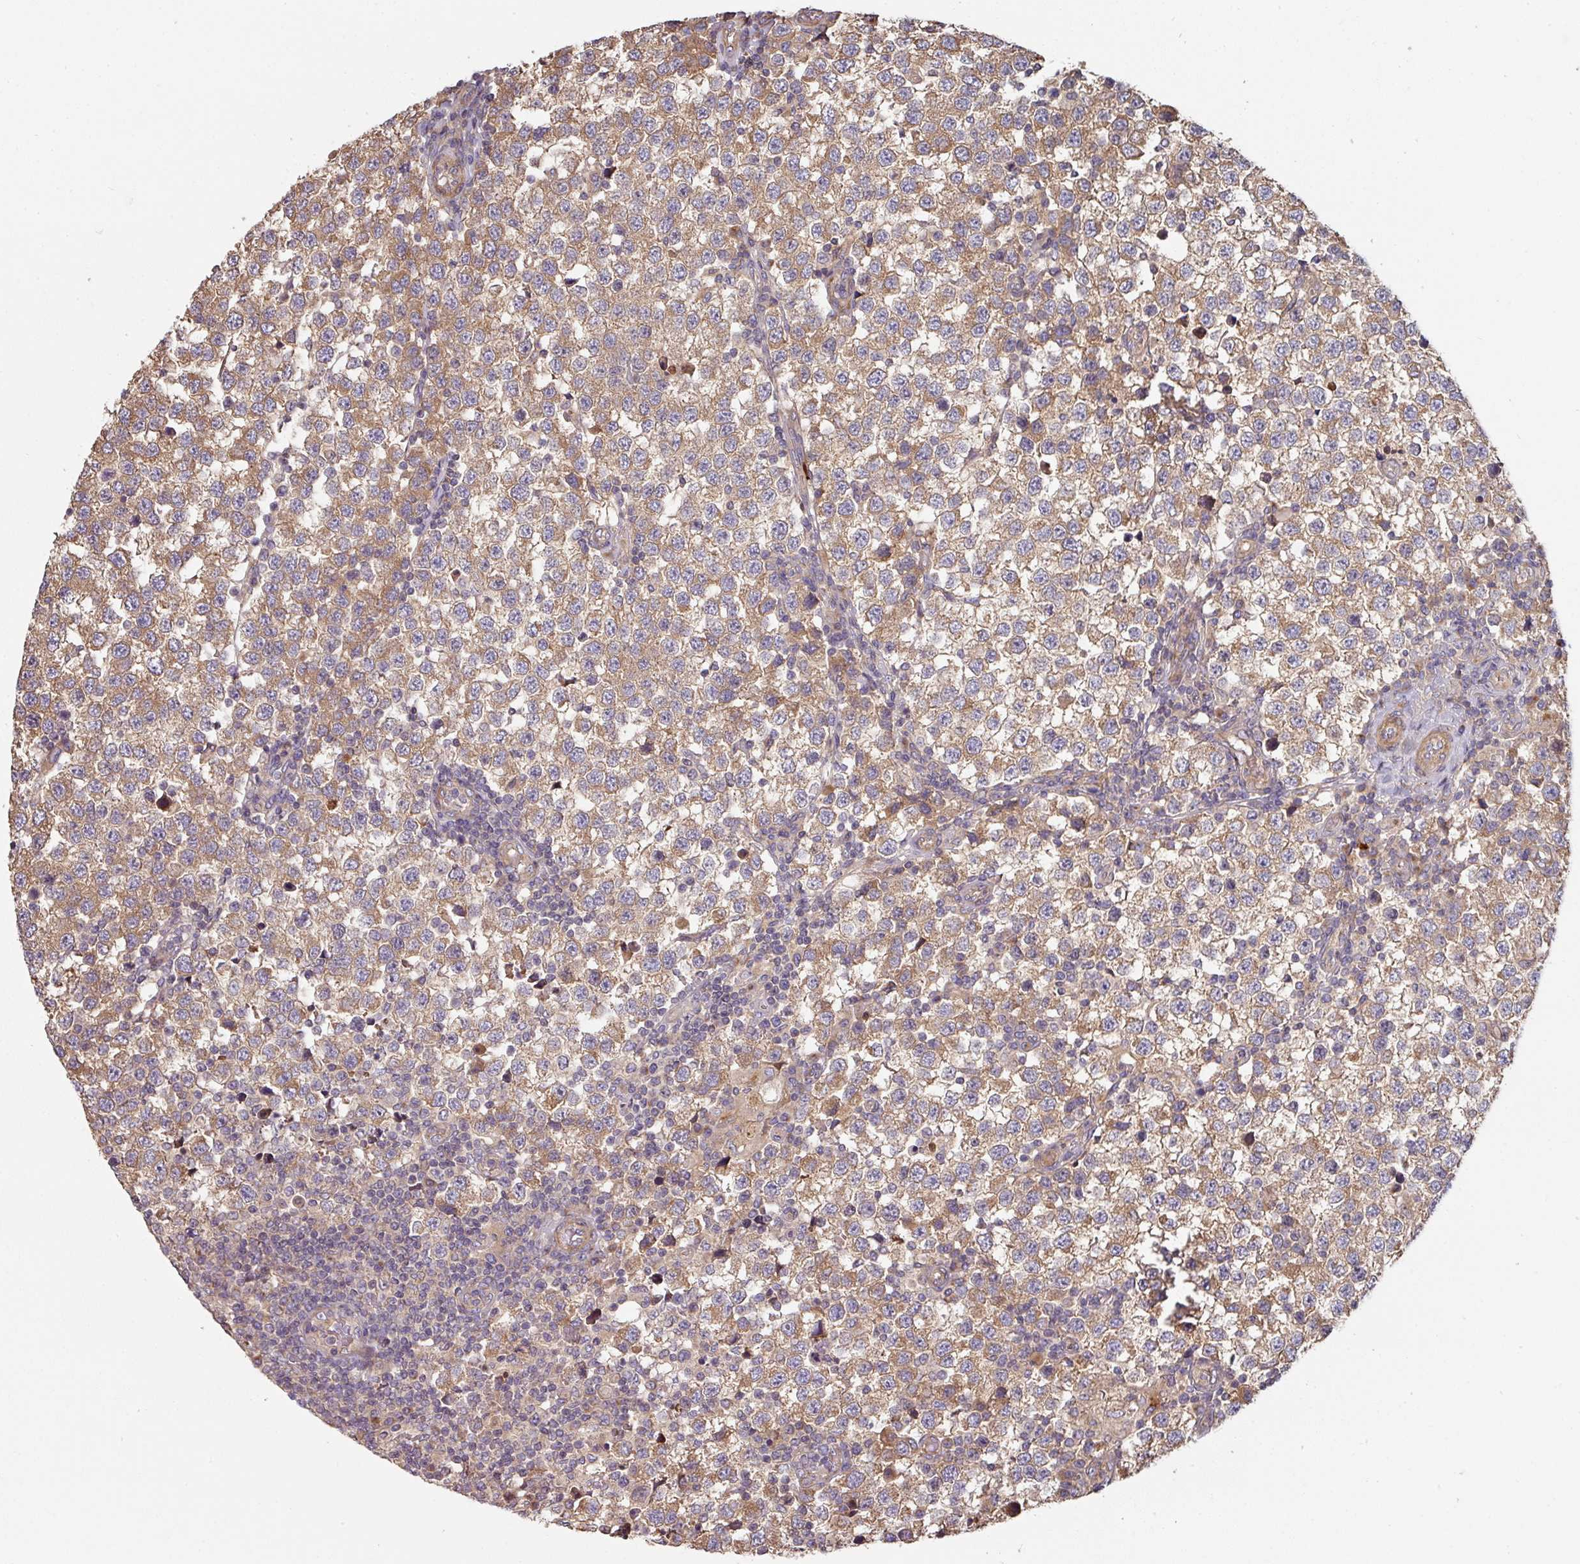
{"staining": {"intensity": "moderate", "quantity": ">75%", "location": "cytoplasmic/membranous"}, "tissue": "testis cancer", "cell_type": "Tumor cells", "image_type": "cancer", "snomed": [{"axis": "morphology", "description": "Seminoma, NOS"}, {"axis": "topography", "description": "Testis"}], "caption": "An image of testis seminoma stained for a protein reveals moderate cytoplasmic/membranous brown staining in tumor cells. Using DAB (3,3'-diaminobenzidine) (brown) and hematoxylin (blue) stains, captured at high magnification using brightfield microscopy.", "gene": "SIK1", "patient": {"sex": "male", "age": 34}}